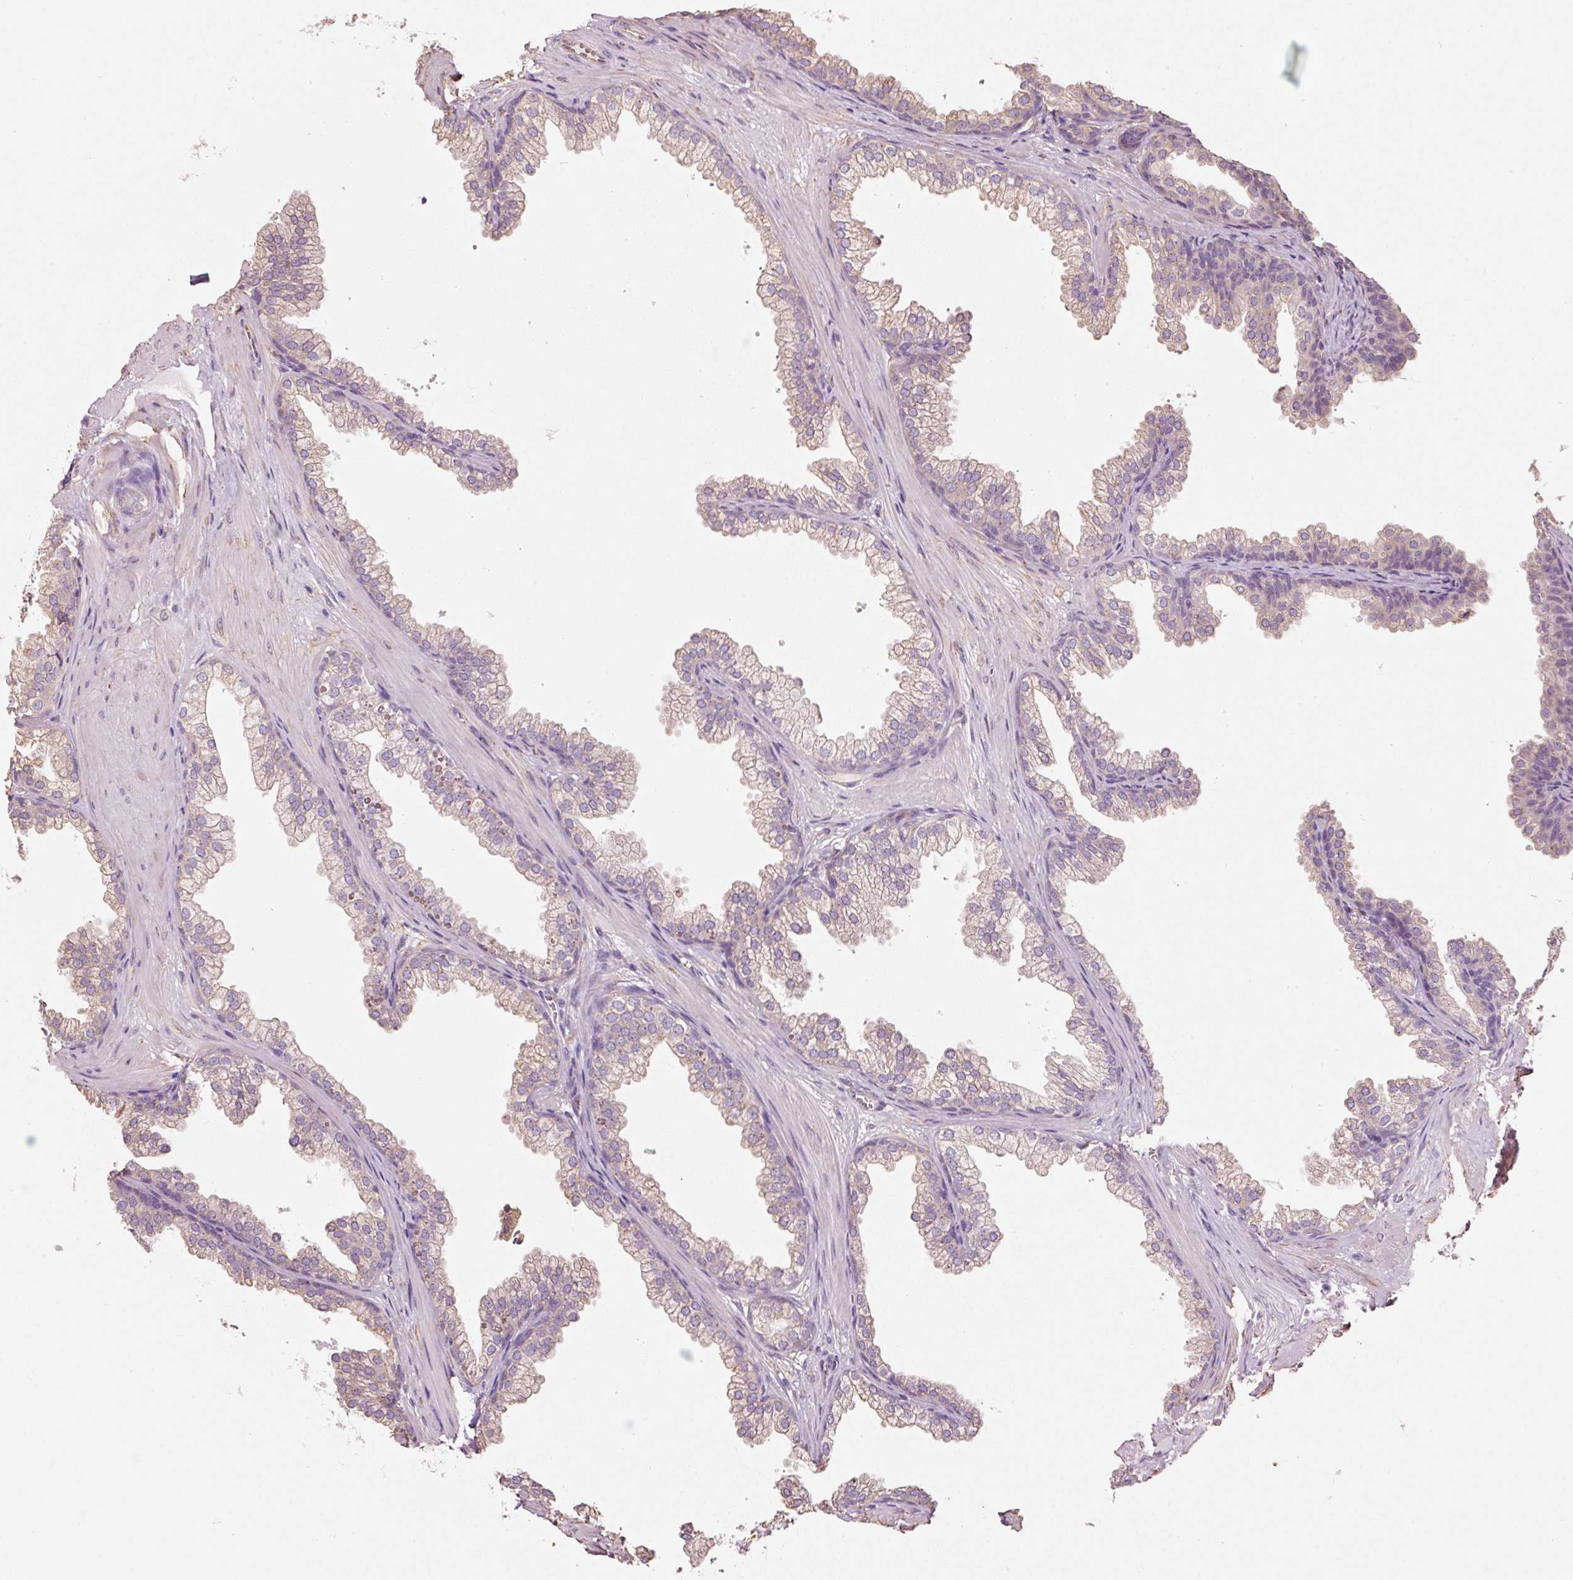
{"staining": {"intensity": "weak", "quantity": "25%-75%", "location": "cytoplasmic/membranous"}, "tissue": "prostate", "cell_type": "Glandular cells", "image_type": "normal", "snomed": [{"axis": "morphology", "description": "Normal tissue, NOS"}, {"axis": "topography", "description": "Prostate"}], "caption": "Immunohistochemical staining of unremarkable prostate exhibits weak cytoplasmic/membranous protein staining in about 25%-75% of glandular cells. The staining is performed using DAB brown chromogen to label protein expression. The nuclei are counter-stained blue using hematoxylin.", "gene": "GCG", "patient": {"sex": "male", "age": 37}}